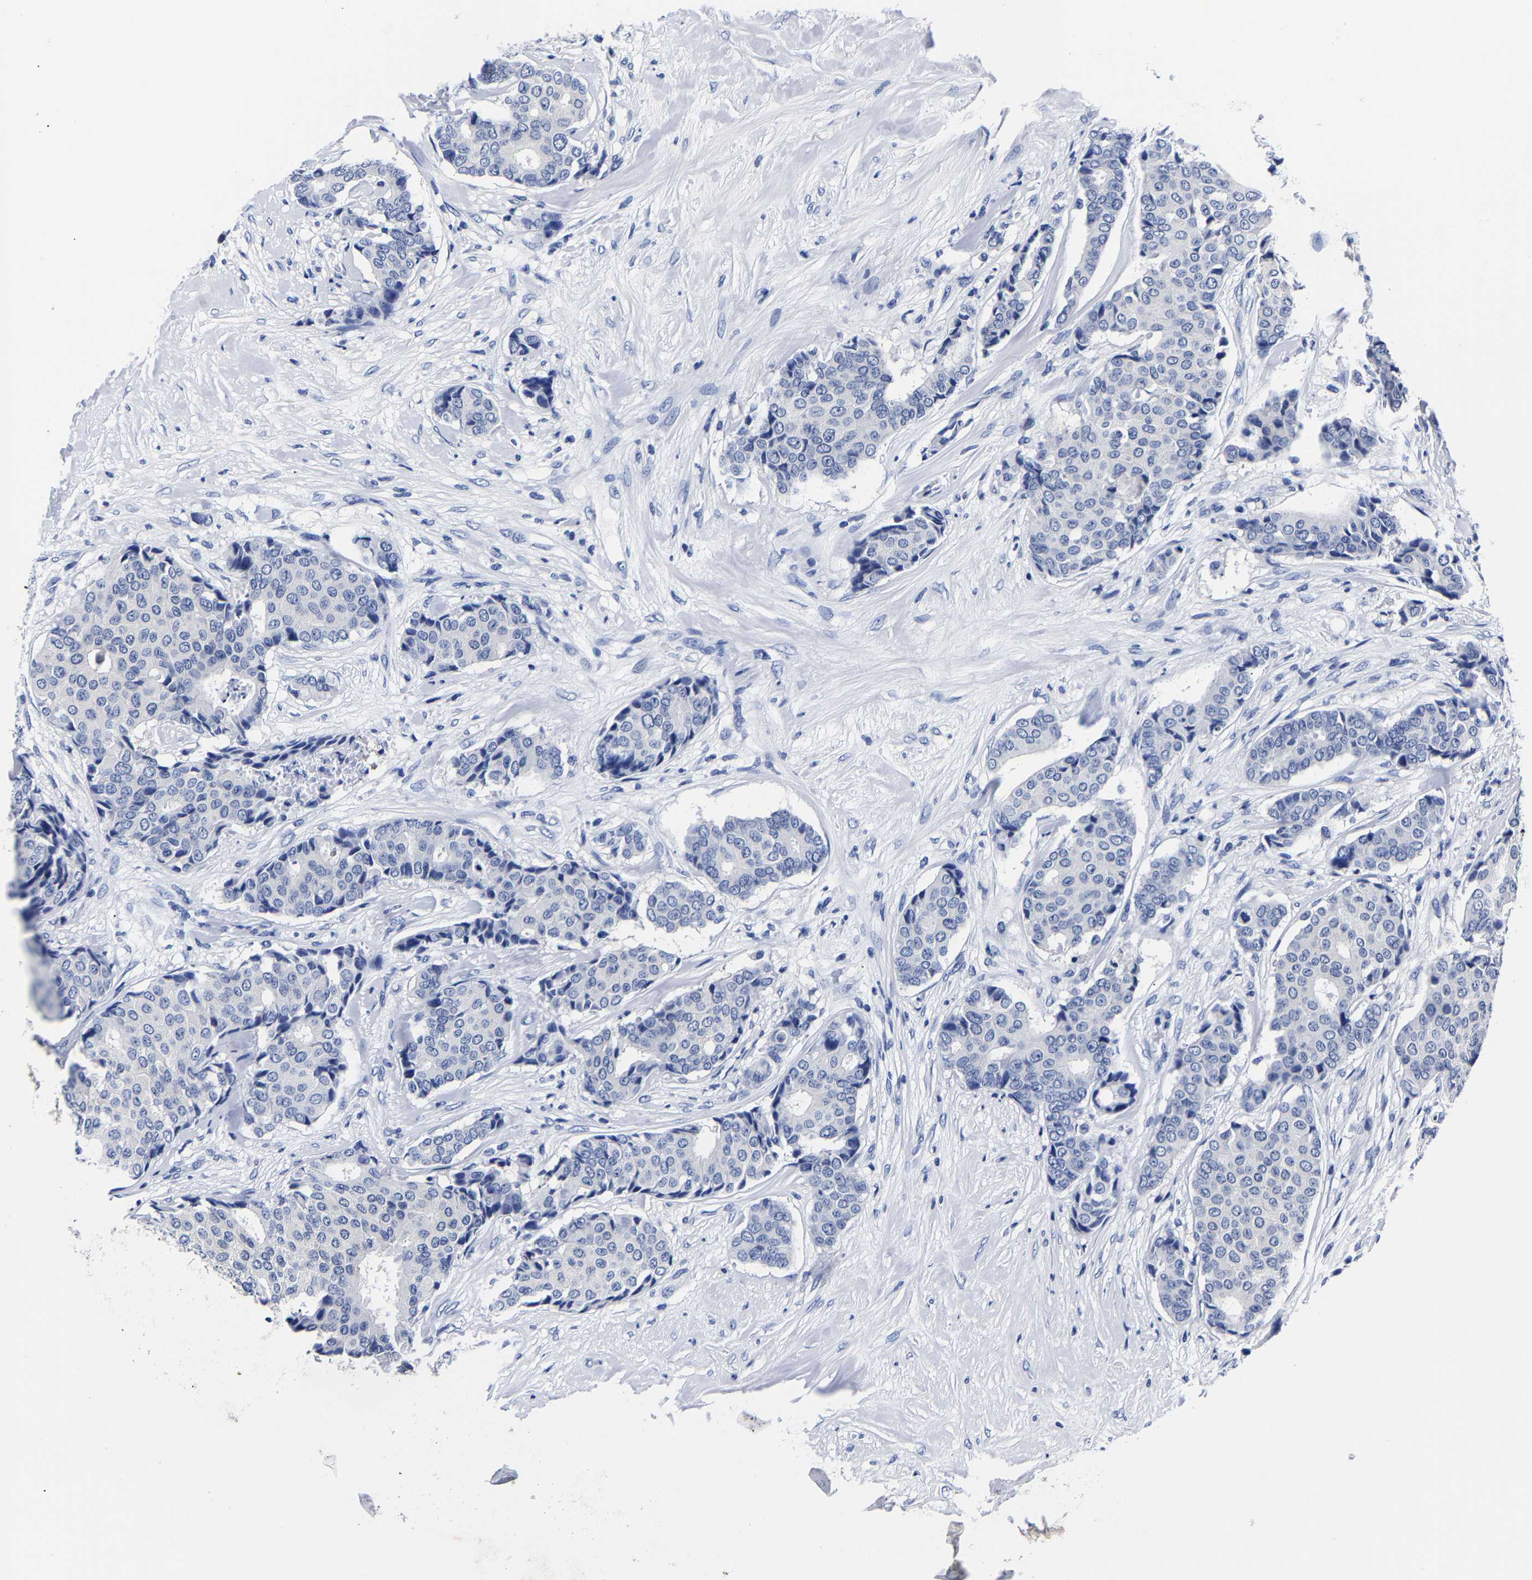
{"staining": {"intensity": "negative", "quantity": "none", "location": "none"}, "tissue": "breast cancer", "cell_type": "Tumor cells", "image_type": "cancer", "snomed": [{"axis": "morphology", "description": "Duct carcinoma"}, {"axis": "topography", "description": "Breast"}], "caption": "Immunohistochemistry image of neoplastic tissue: invasive ductal carcinoma (breast) stained with DAB exhibits no significant protein expression in tumor cells. (Stains: DAB immunohistochemistry (IHC) with hematoxylin counter stain, Microscopy: brightfield microscopy at high magnification).", "gene": "CPA2", "patient": {"sex": "female", "age": 75}}